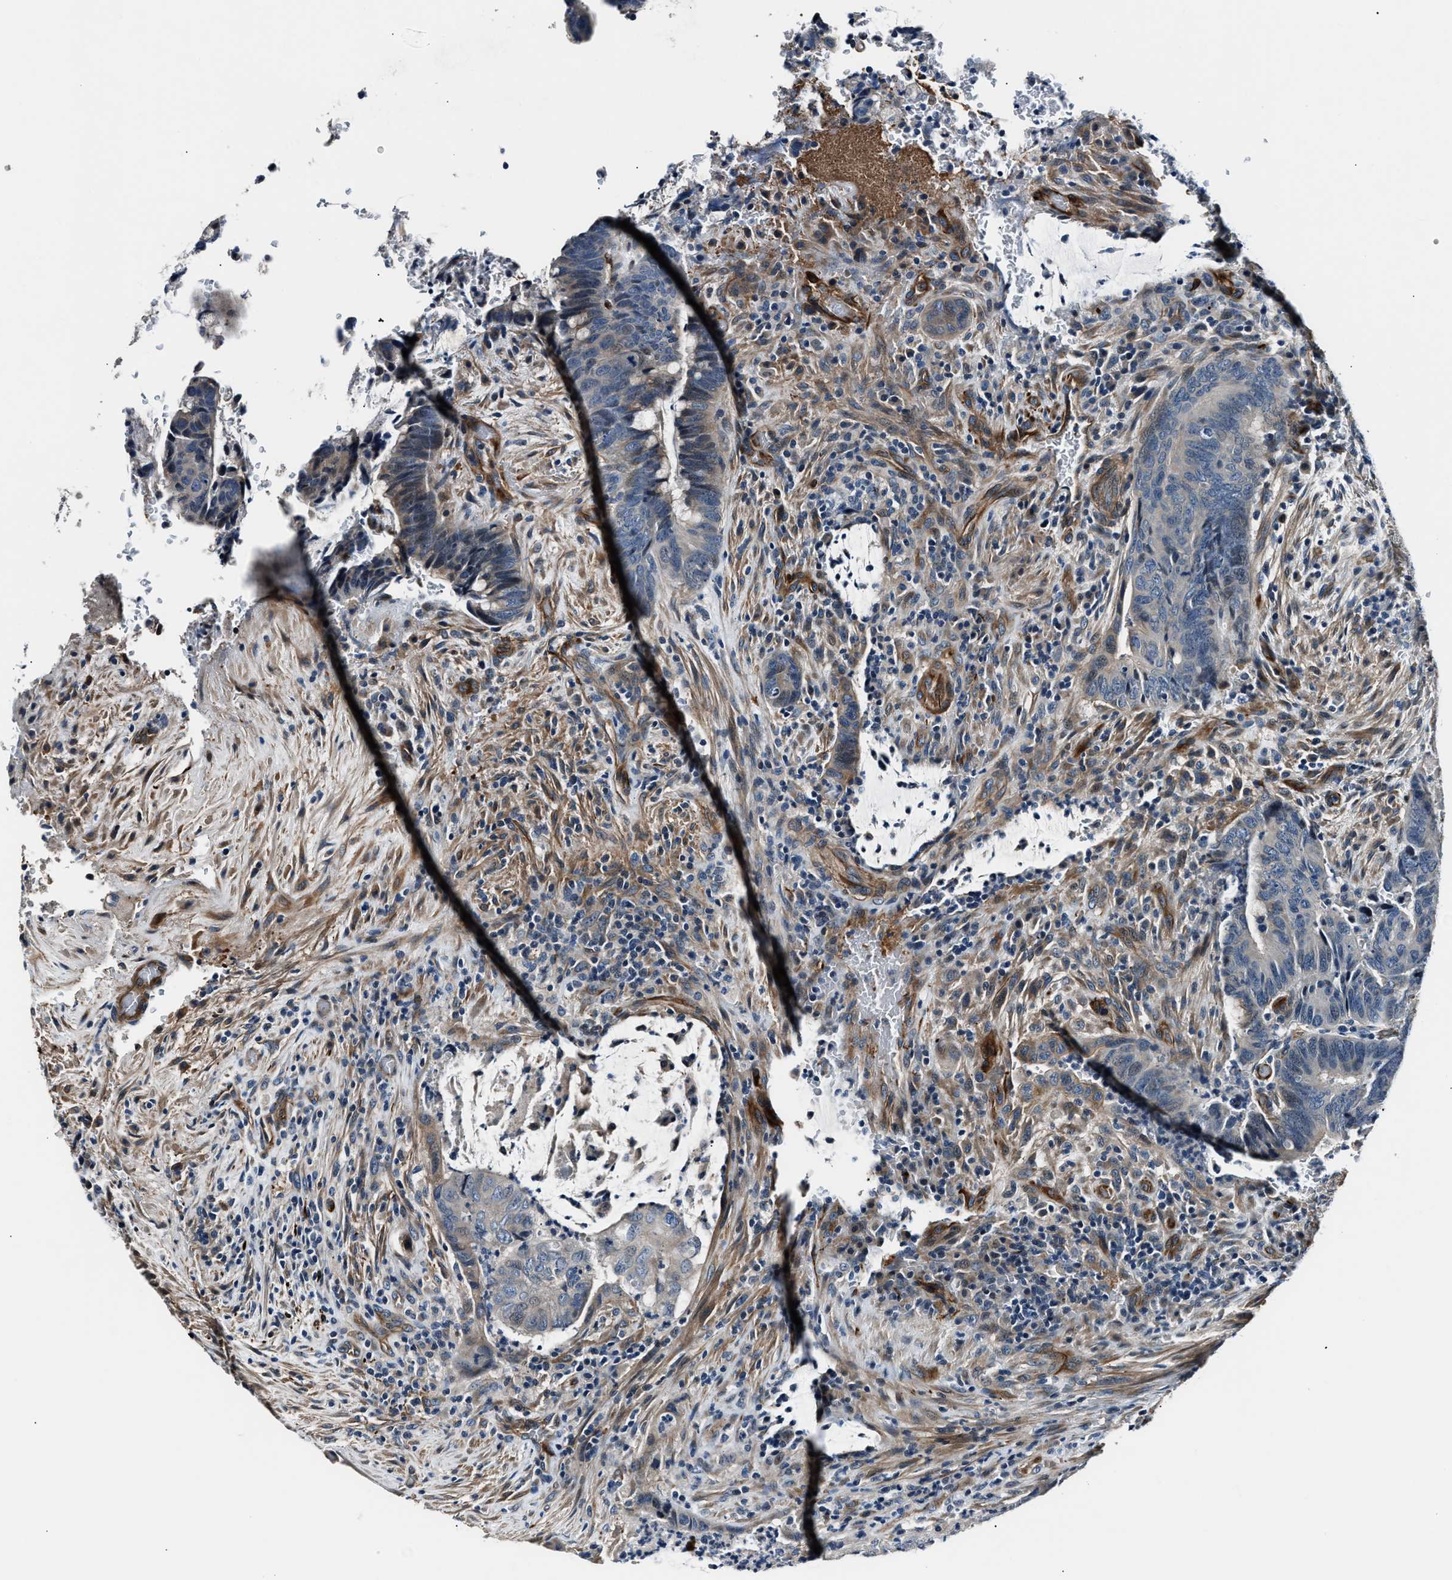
{"staining": {"intensity": "weak", "quantity": "<25%", "location": "cytoplasmic/membranous"}, "tissue": "colorectal cancer", "cell_type": "Tumor cells", "image_type": "cancer", "snomed": [{"axis": "morphology", "description": "Normal tissue, NOS"}, {"axis": "morphology", "description": "Adenocarcinoma, NOS"}, {"axis": "topography", "description": "Rectum"}, {"axis": "topography", "description": "Peripheral nerve tissue"}], "caption": "This micrograph is of colorectal cancer (adenocarcinoma) stained with immunohistochemistry to label a protein in brown with the nuclei are counter-stained blue. There is no staining in tumor cells.", "gene": "MPDZ", "patient": {"sex": "male", "age": 92}}